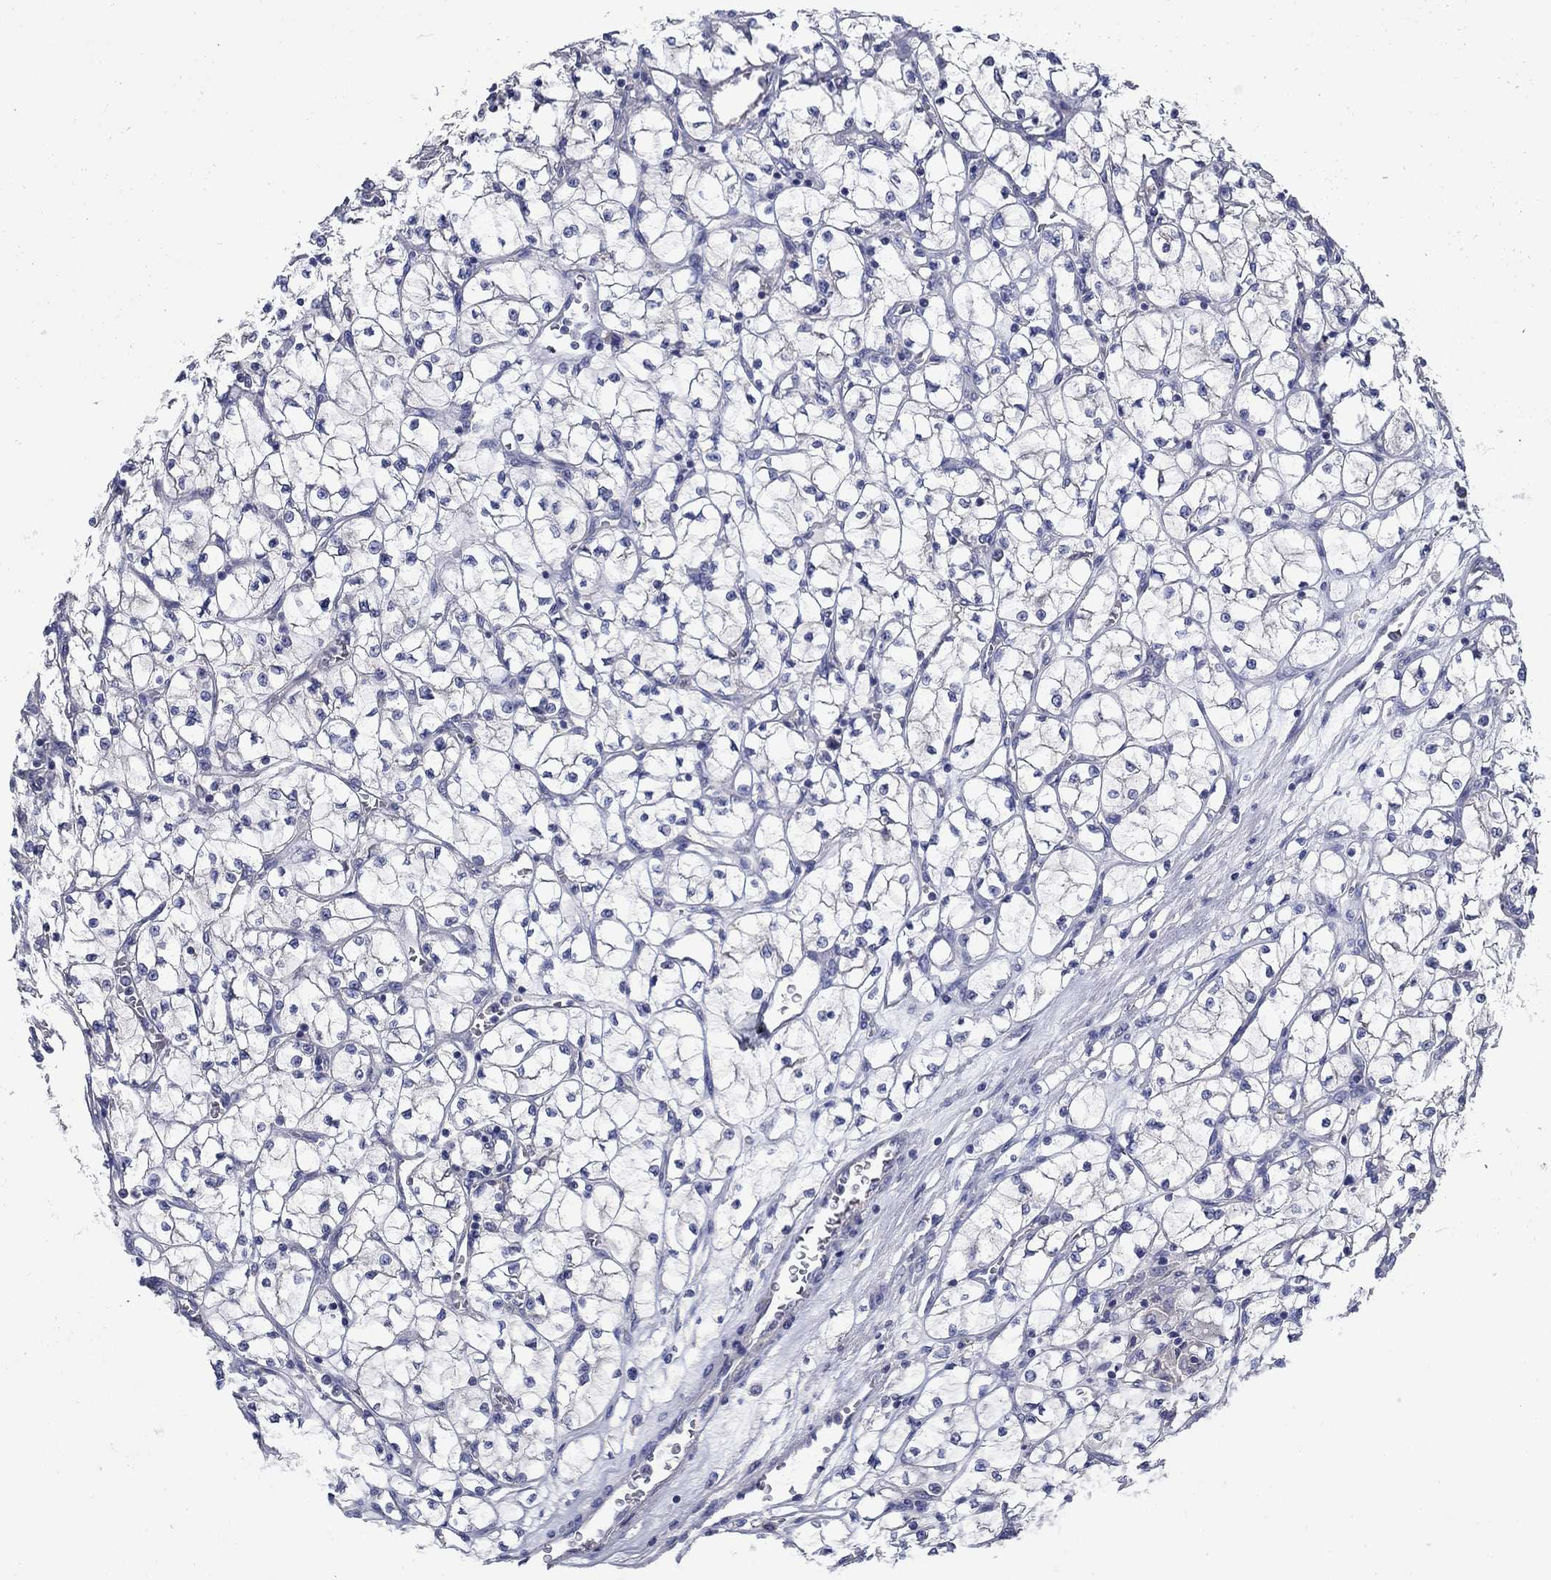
{"staining": {"intensity": "negative", "quantity": "none", "location": "none"}, "tissue": "renal cancer", "cell_type": "Tumor cells", "image_type": "cancer", "snomed": [{"axis": "morphology", "description": "Adenocarcinoma, NOS"}, {"axis": "topography", "description": "Kidney"}], "caption": "This is a histopathology image of immunohistochemistry (IHC) staining of adenocarcinoma (renal), which shows no positivity in tumor cells.", "gene": "SULT2B1", "patient": {"sex": "female", "age": 64}}